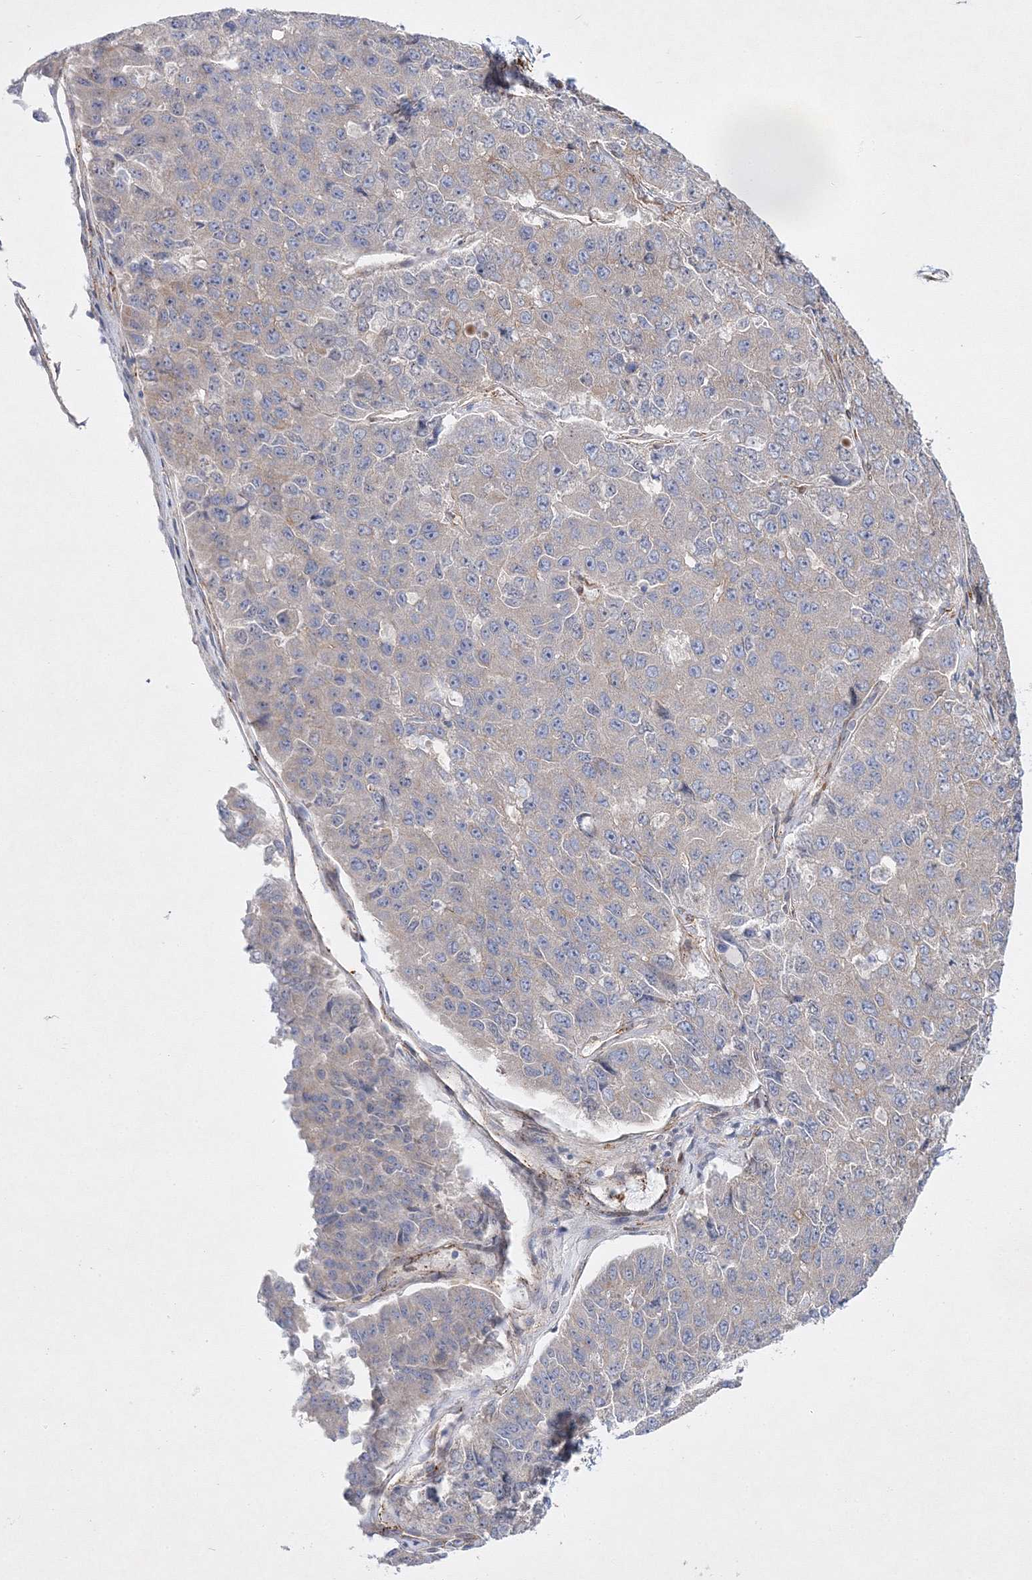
{"staining": {"intensity": "negative", "quantity": "none", "location": "none"}, "tissue": "pancreatic cancer", "cell_type": "Tumor cells", "image_type": "cancer", "snomed": [{"axis": "morphology", "description": "Adenocarcinoma, NOS"}, {"axis": "topography", "description": "Pancreas"}], "caption": "Pancreatic cancer (adenocarcinoma) stained for a protein using IHC reveals no positivity tumor cells.", "gene": "ZFYVE16", "patient": {"sex": "male", "age": 50}}